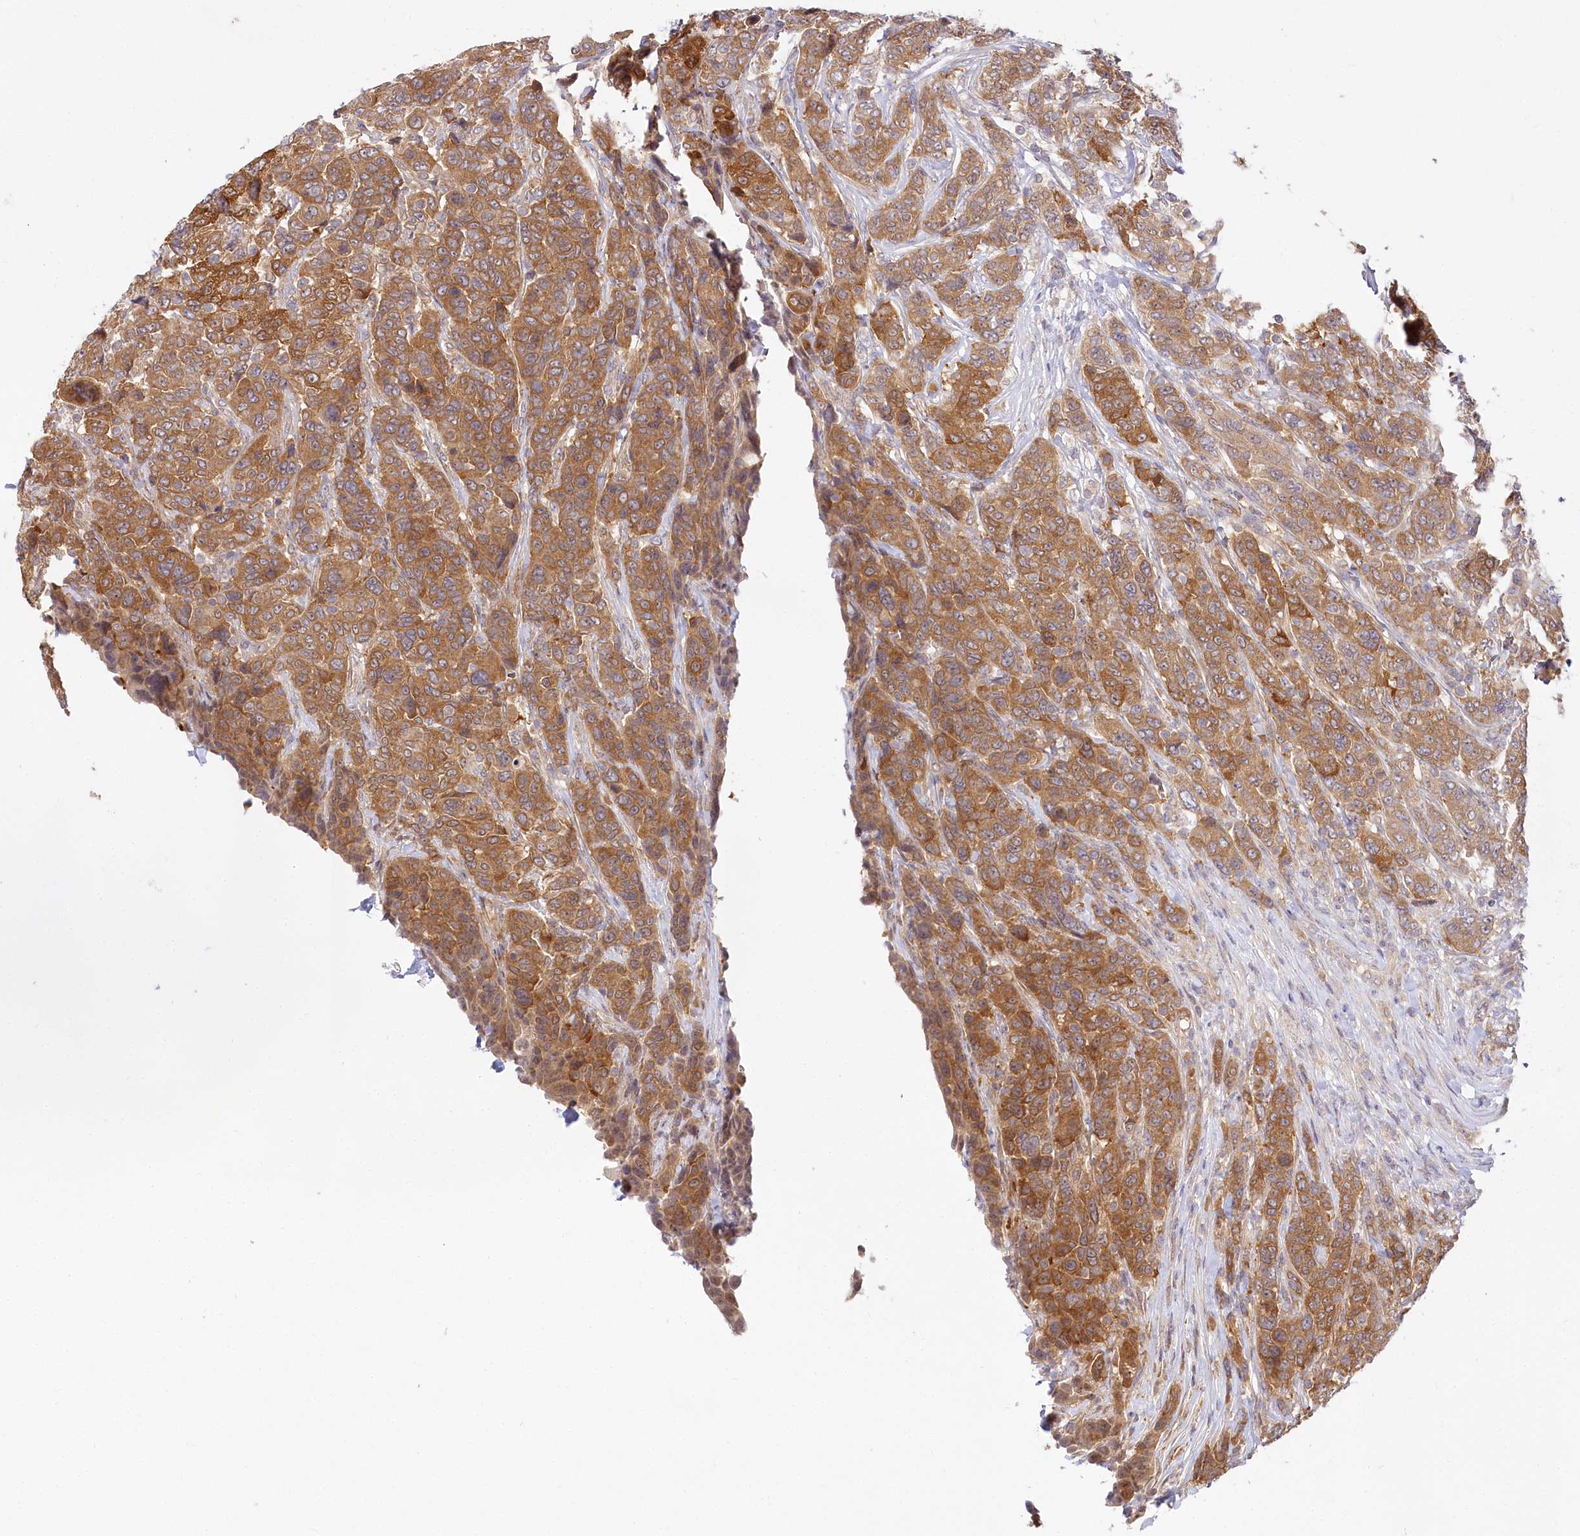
{"staining": {"intensity": "moderate", "quantity": ">75%", "location": "cytoplasmic/membranous"}, "tissue": "breast cancer", "cell_type": "Tumor cells", "image_type": "cancer", "snomed": [{"axis": "morphology", "description": "Duct carcinoma"}, {"axis": "topography", "description": "Breast"}], "caption": "Moderate cytoplasmic/membranous protein positivity is appreciated in about >75% of tumor cells in breast cancer (infiltrating ductal carcinoma). Immunohistochemistry (ihc) stains the protein of interest in brown and the nuclei are stained blue.", "gene": "INPP4B", "patient": {"sex": "female", "age": 37}}